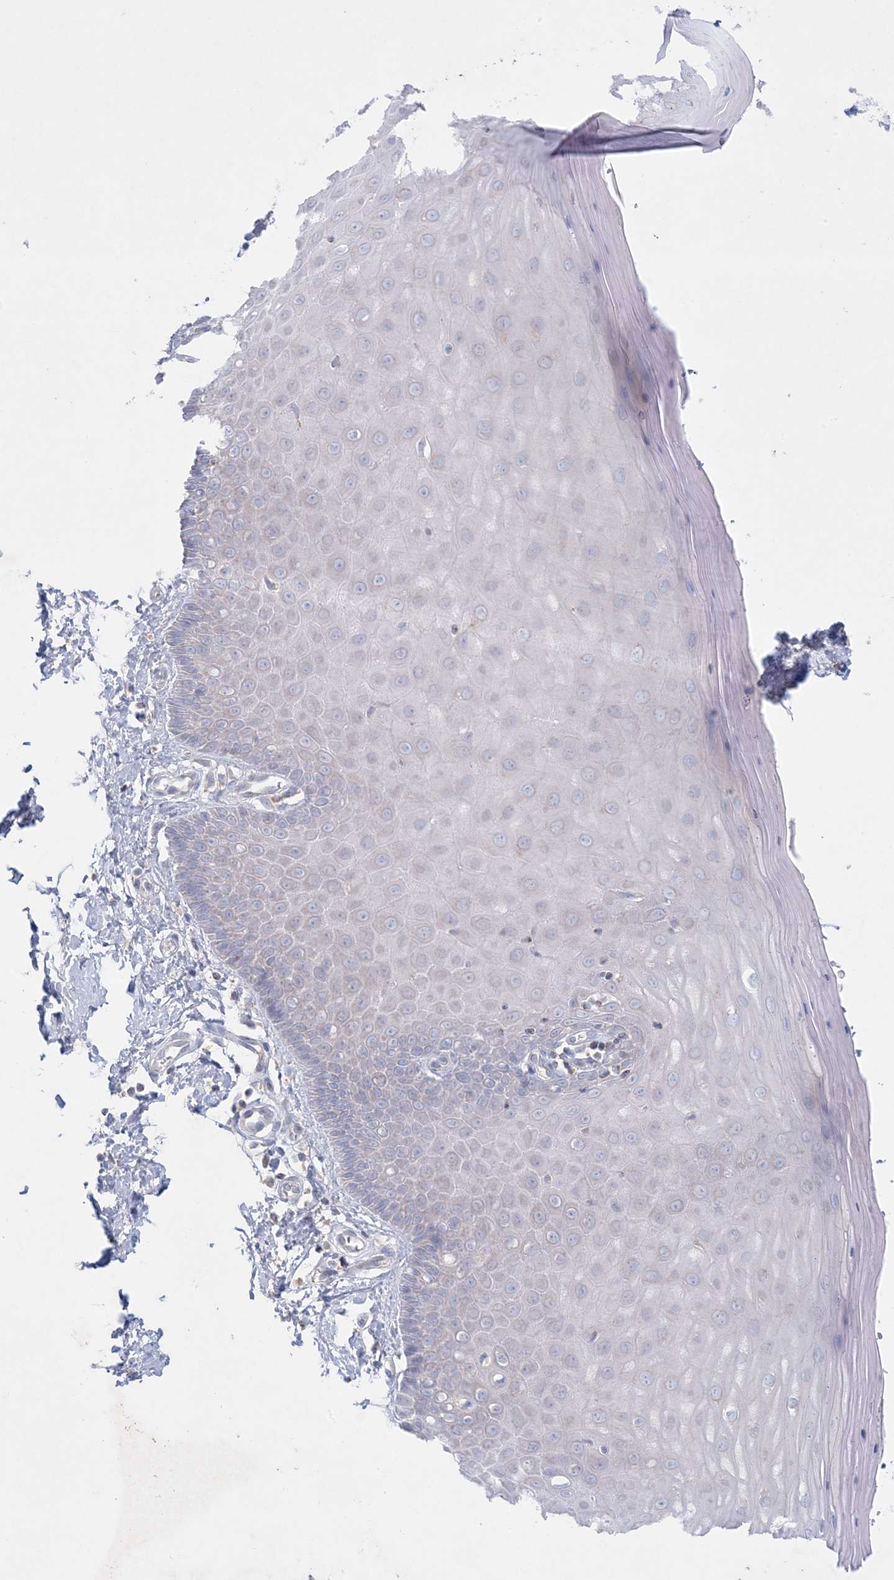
{"staining": {"intensity": "weak", "quantity": "<25%", "location": "cytoplasmic/membranous"}, "tissue": "cervix", "cell_type": "Glandular cells", "image_type": "normal", "snomed": [{"axis": "morphology", "description": "Normal tissue, NOS"}, {"axis": "topography", "description": "Cervix"}], "caption": "The immunohistochemistry (IHC) micrograph has no significant staining in glandular cells of cervix.", "gene": "KCTD6", "patient": {"sex": "female", "age": 55}}